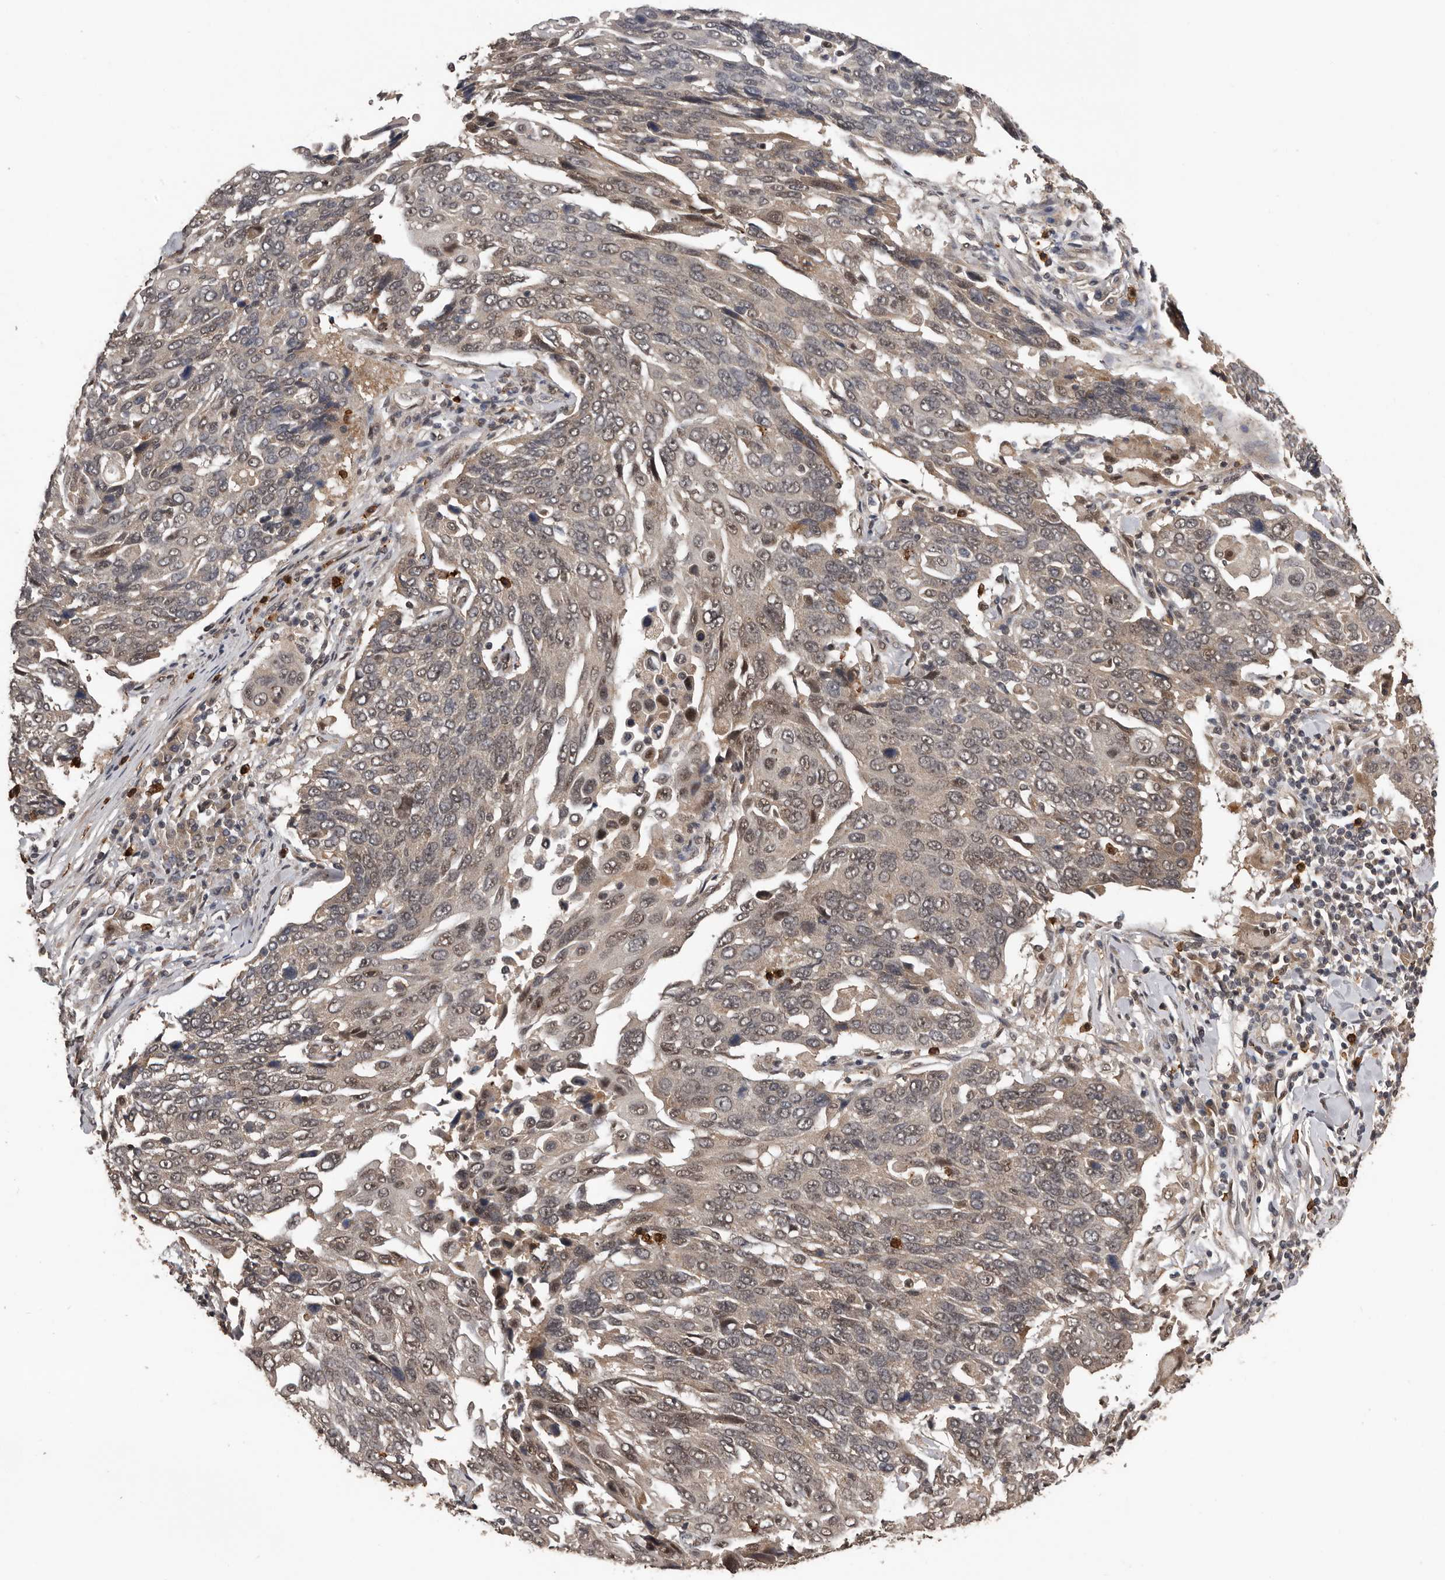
{"staining": {"intensity": "weak", "quantity": "25%-75%", "location": "cytoplasmic/membranous,nuclear"}, "tissue": "lung cancer", "cell_type": "Tumor cells", "image_type": "cancer", "snomed": [{"axis": "morphology", "description": "Squamous cell carcinoma, NOS"}, {"axis": "topography", "description": "Lung"}], "caption": "Immunohistochemical staining of lung cancer exhibits weak cytoplasmic/membranous and nuclear protein staining in approximately 25%-75% of tumor cells.", "gene": "VPS37A", "patient": {"sex": "male", "age": 66}}